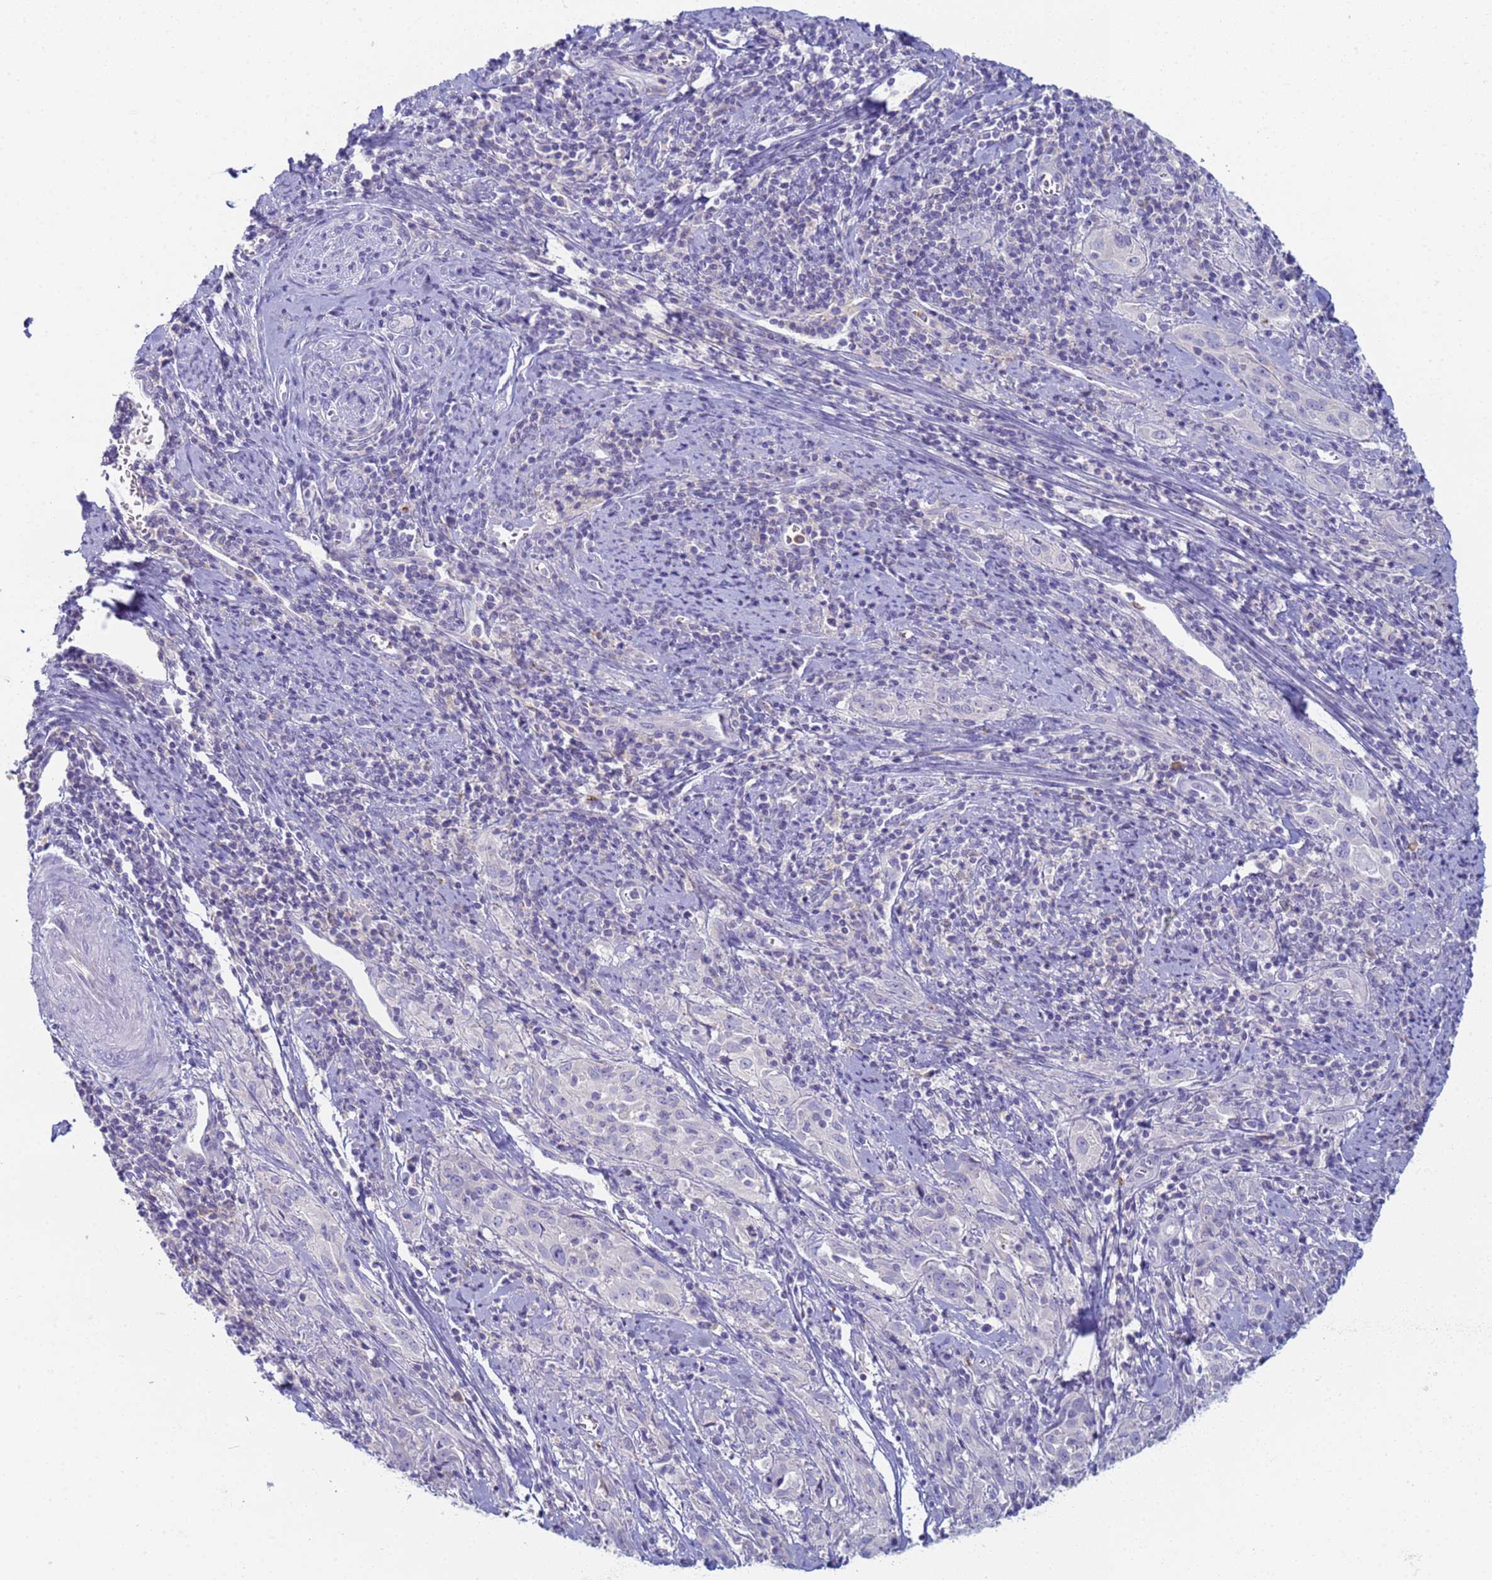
{"staining": {"intensity": "negative", "quantity": "none", "location": "none"}, "tissue": "cervical cancer", "cell_type": "Tumor cells", "image_type": "cancer", "snomed": [{"axis": "morphology", "description": "Squamous cell carcinoma, NOS"}, {"axis": "topography", "description": "Cervix"}], "caption": "The photomicrograph demonstrates no significant expression in tumor cells of cervical cancer (squamous cell carcinoma).", "gene": "CR1", "patient": {"sex": "female", "age": 57}}